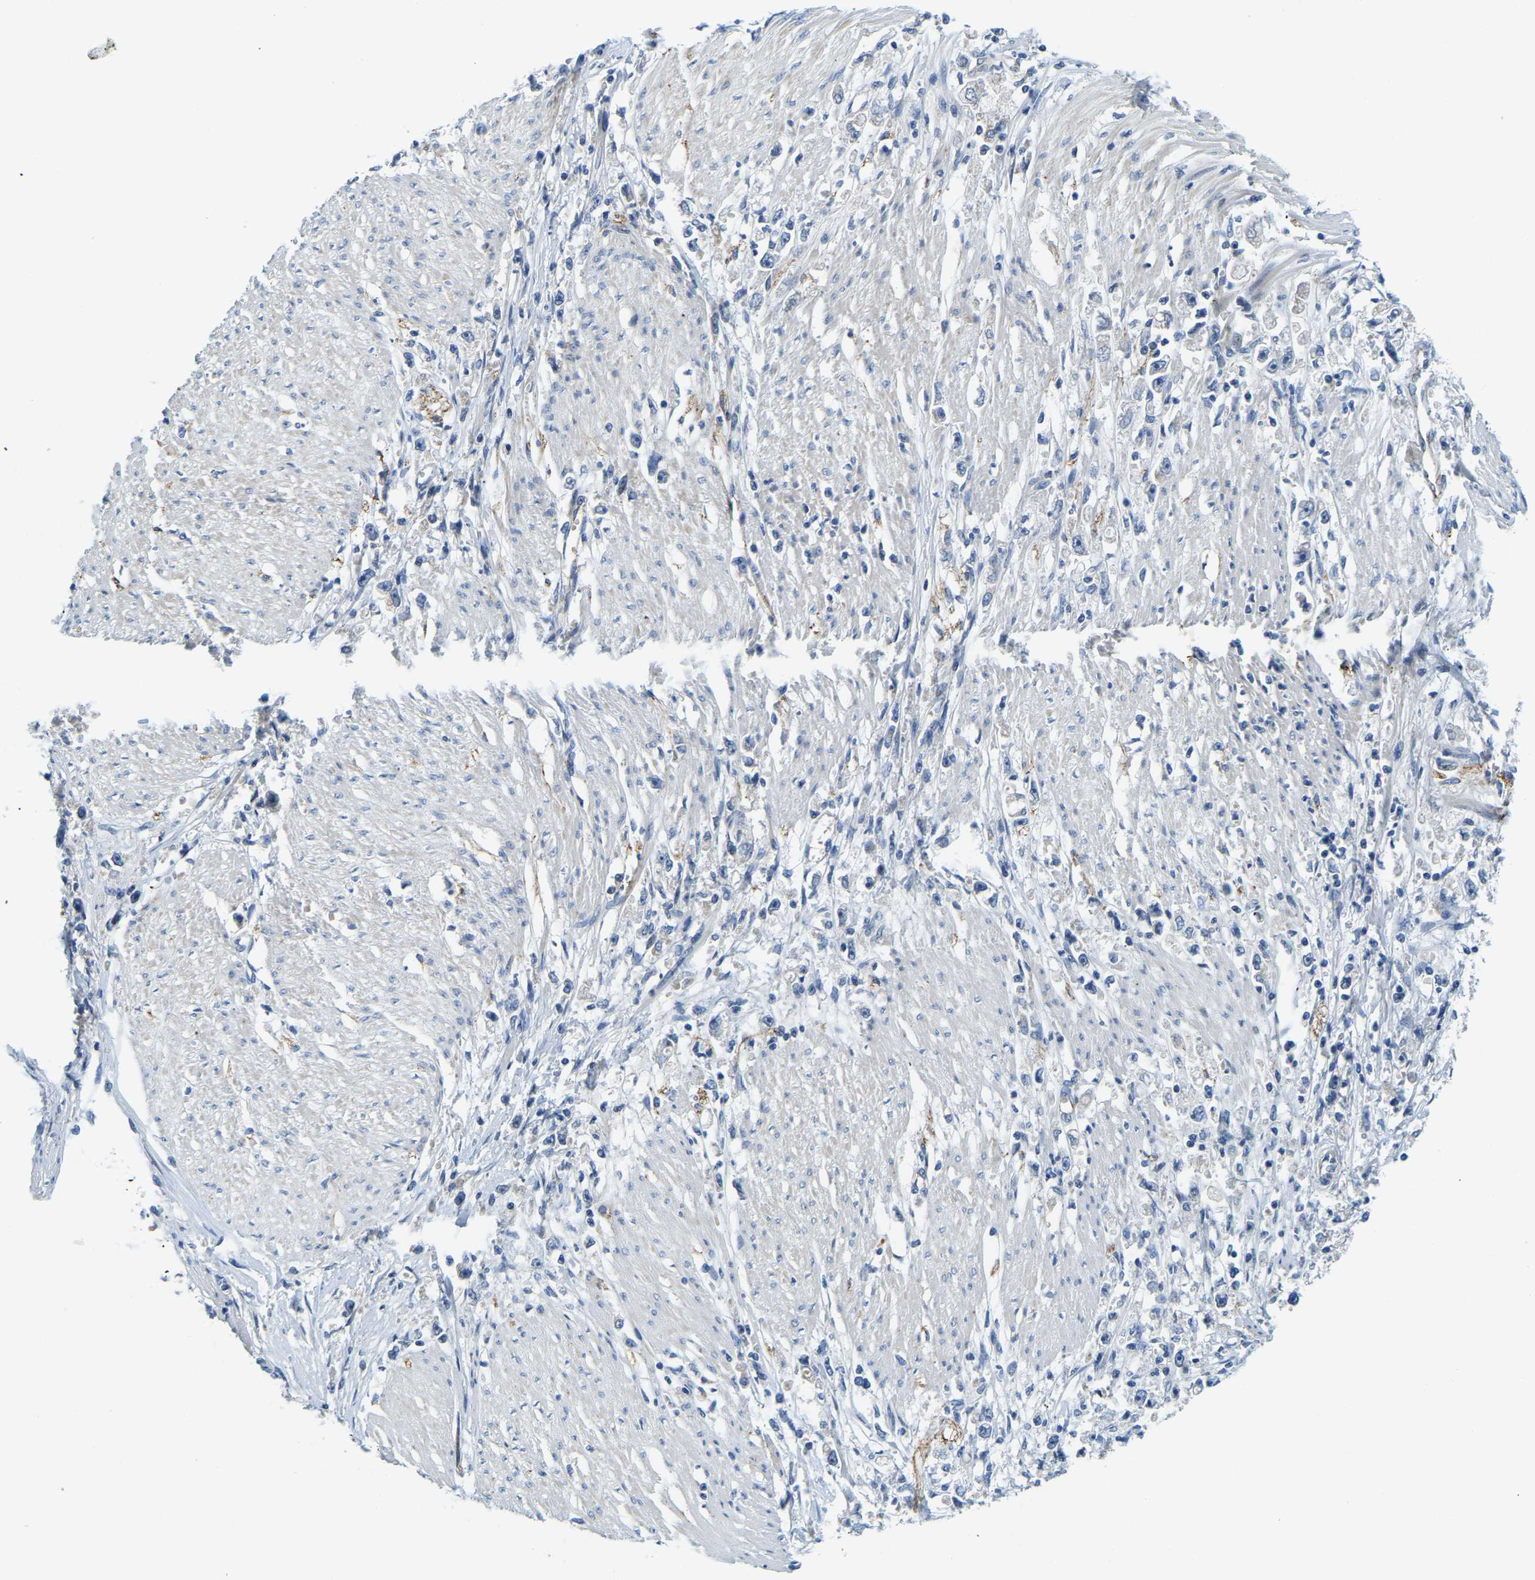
{"staining": {"intensity": "negative", "quantity": "none", "location": "none"}, "tissue": "stomach cancer", "cell_type": "Tumor cells", "image_type": "cancer", "snomed": [{"axis": "morphology", "description": "Adenocarcinoma, NOS"}, {"axis": "topography", "description": "Stomach"}], "caption": "IHC of stomach cancer (adenocarcinoma) demonstrates no staining in tumor cells.", "gene": "LIAS", "patient": {"sex": "female", "age": 59}}